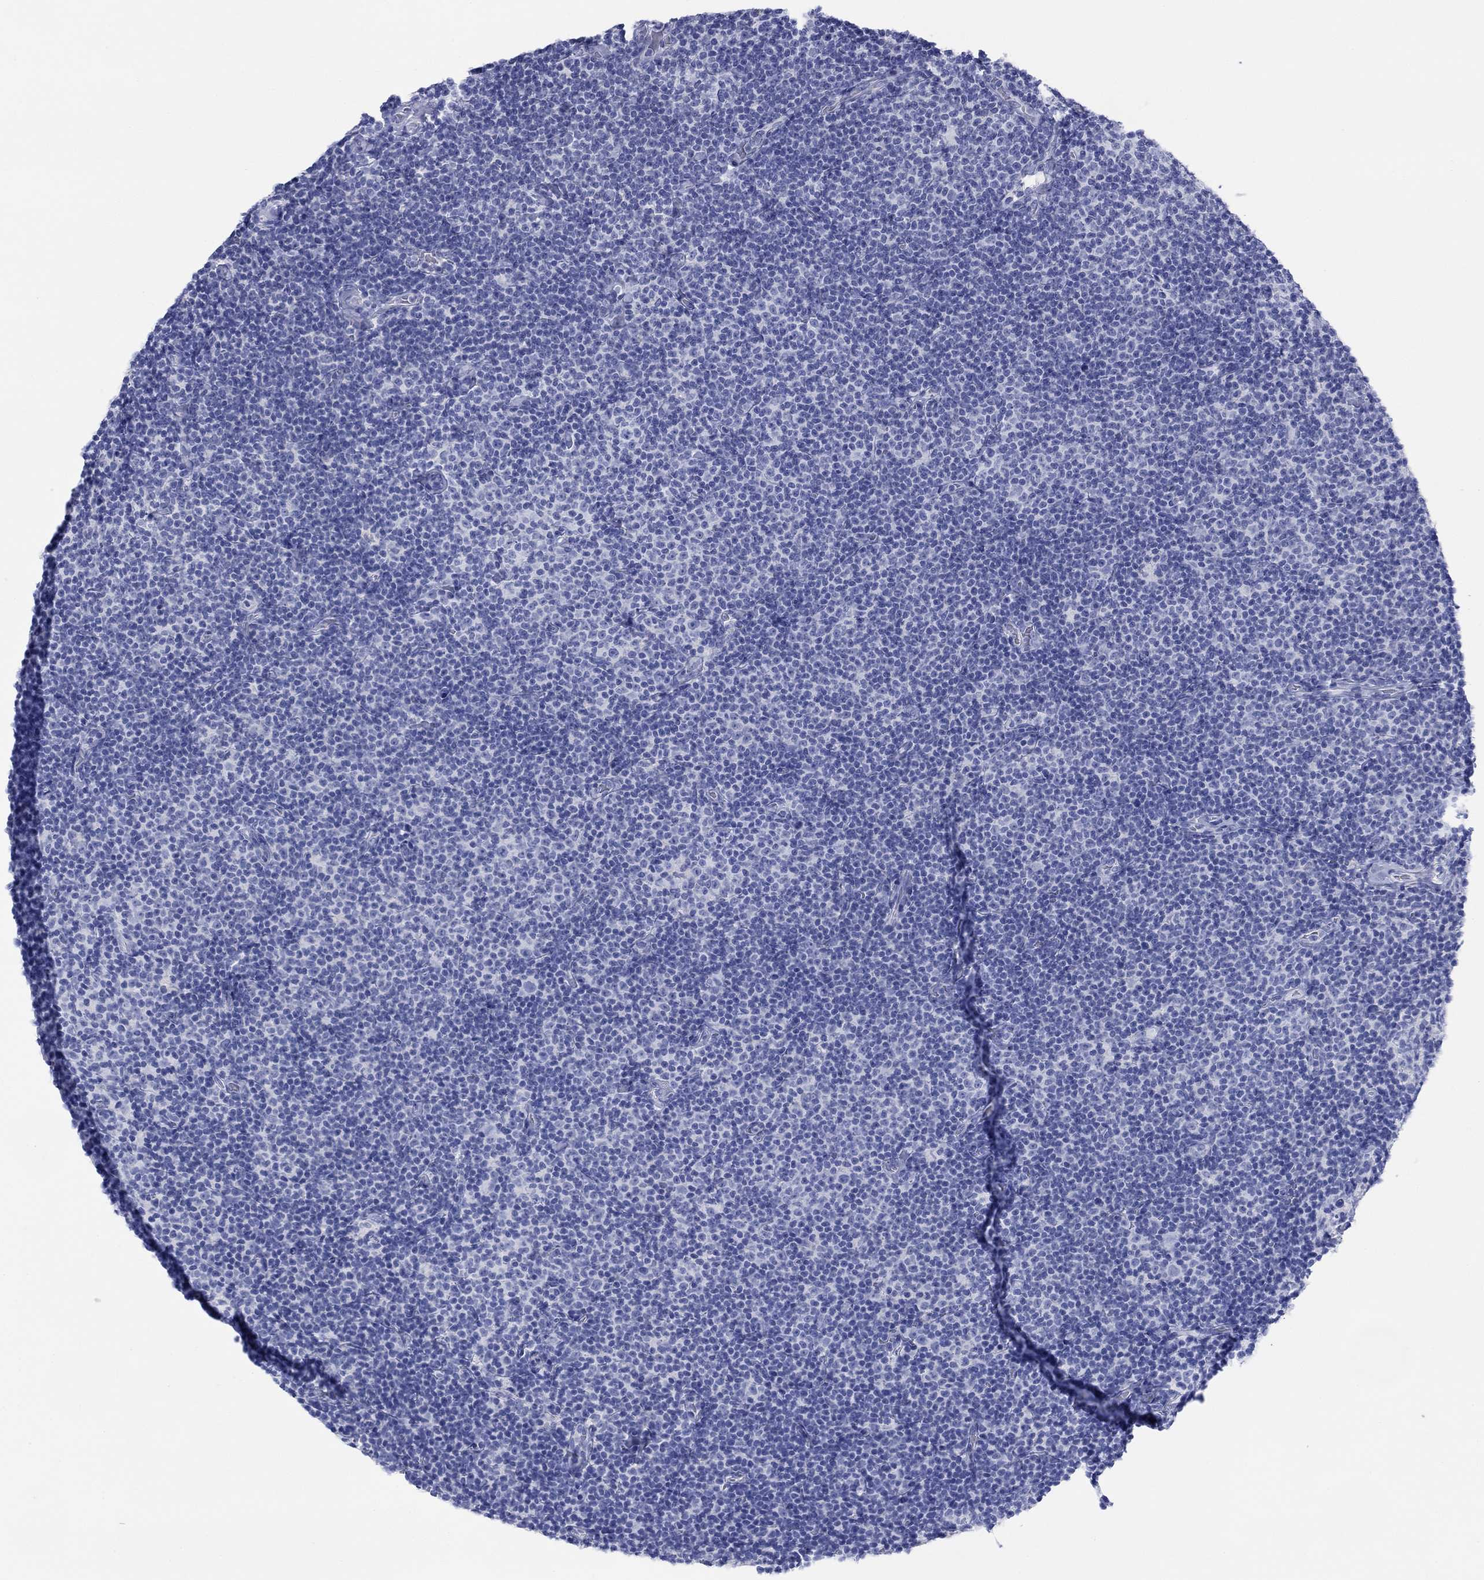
{"staining": {"intensity": "negative", "quantity": "none", "location": "none"}, "tissue": "lymphoma", "cell_type": "Tumor cells", "image_type": "cancer", "snomed": [{"axis": "morphology", "description": "Malignant lymphoma, non-Hodgkin's type, Low grade"}, {"axis": "topography", "description": "Lymph node"}], "caption": "Image shows no significant protein staining in tumor cells of lymphoma.", "gene": "ATP1B1", "patient": {"sex": "male", "age": 81}}